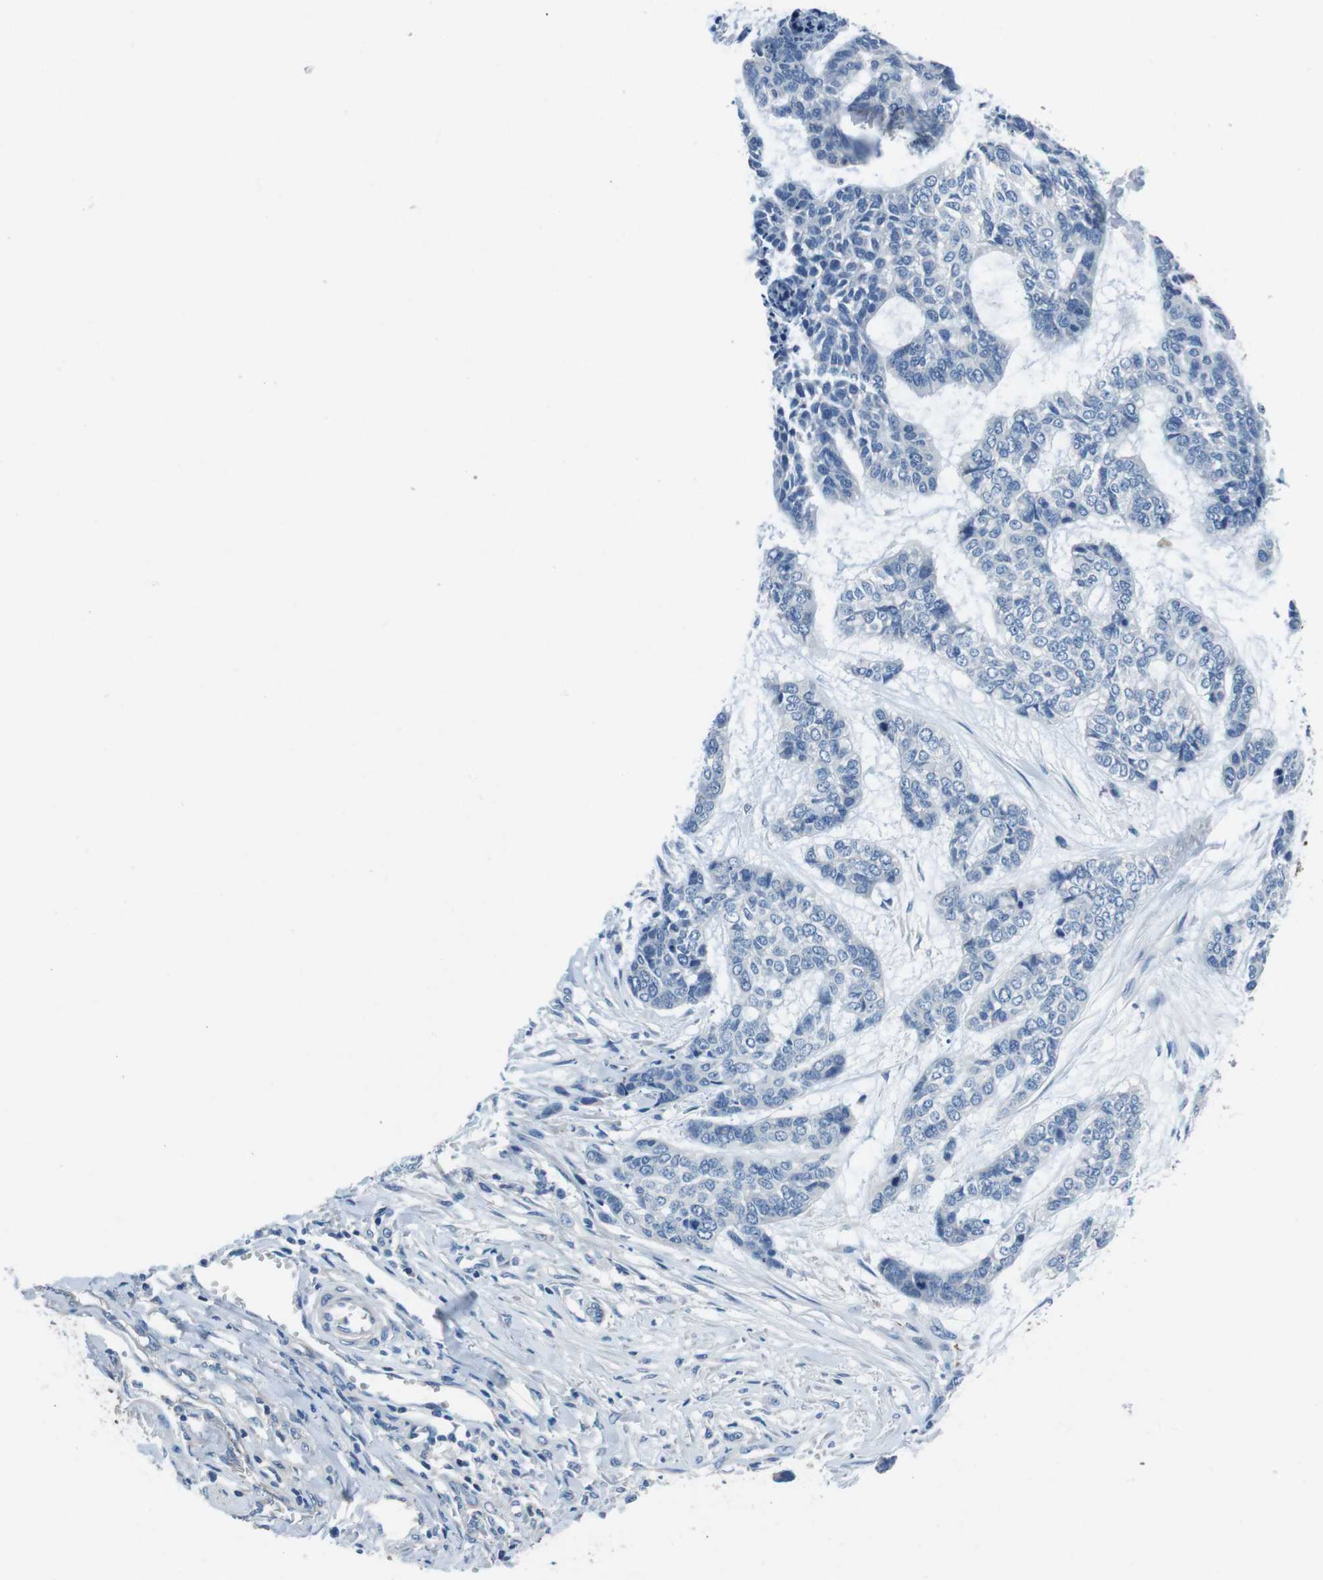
{"staining": {"intensity": "negative", "quantity": "none", "location": "none"}, "tissue": "skin cancer", "cell_type": "Tumor cells", "image_type": "cancer", "snomed": [{"axis": "morphology", "description": "Basal cell carcinoma"}, {"axis": "topography", "description": "Skin"}], "caption": "DAB immunohistochemical staining of basal cell carcinoma (skin) exhibits no significant expression in tumor cells.", "gene": "TULP3", "patient": {"sex": "female", "age": 64}}